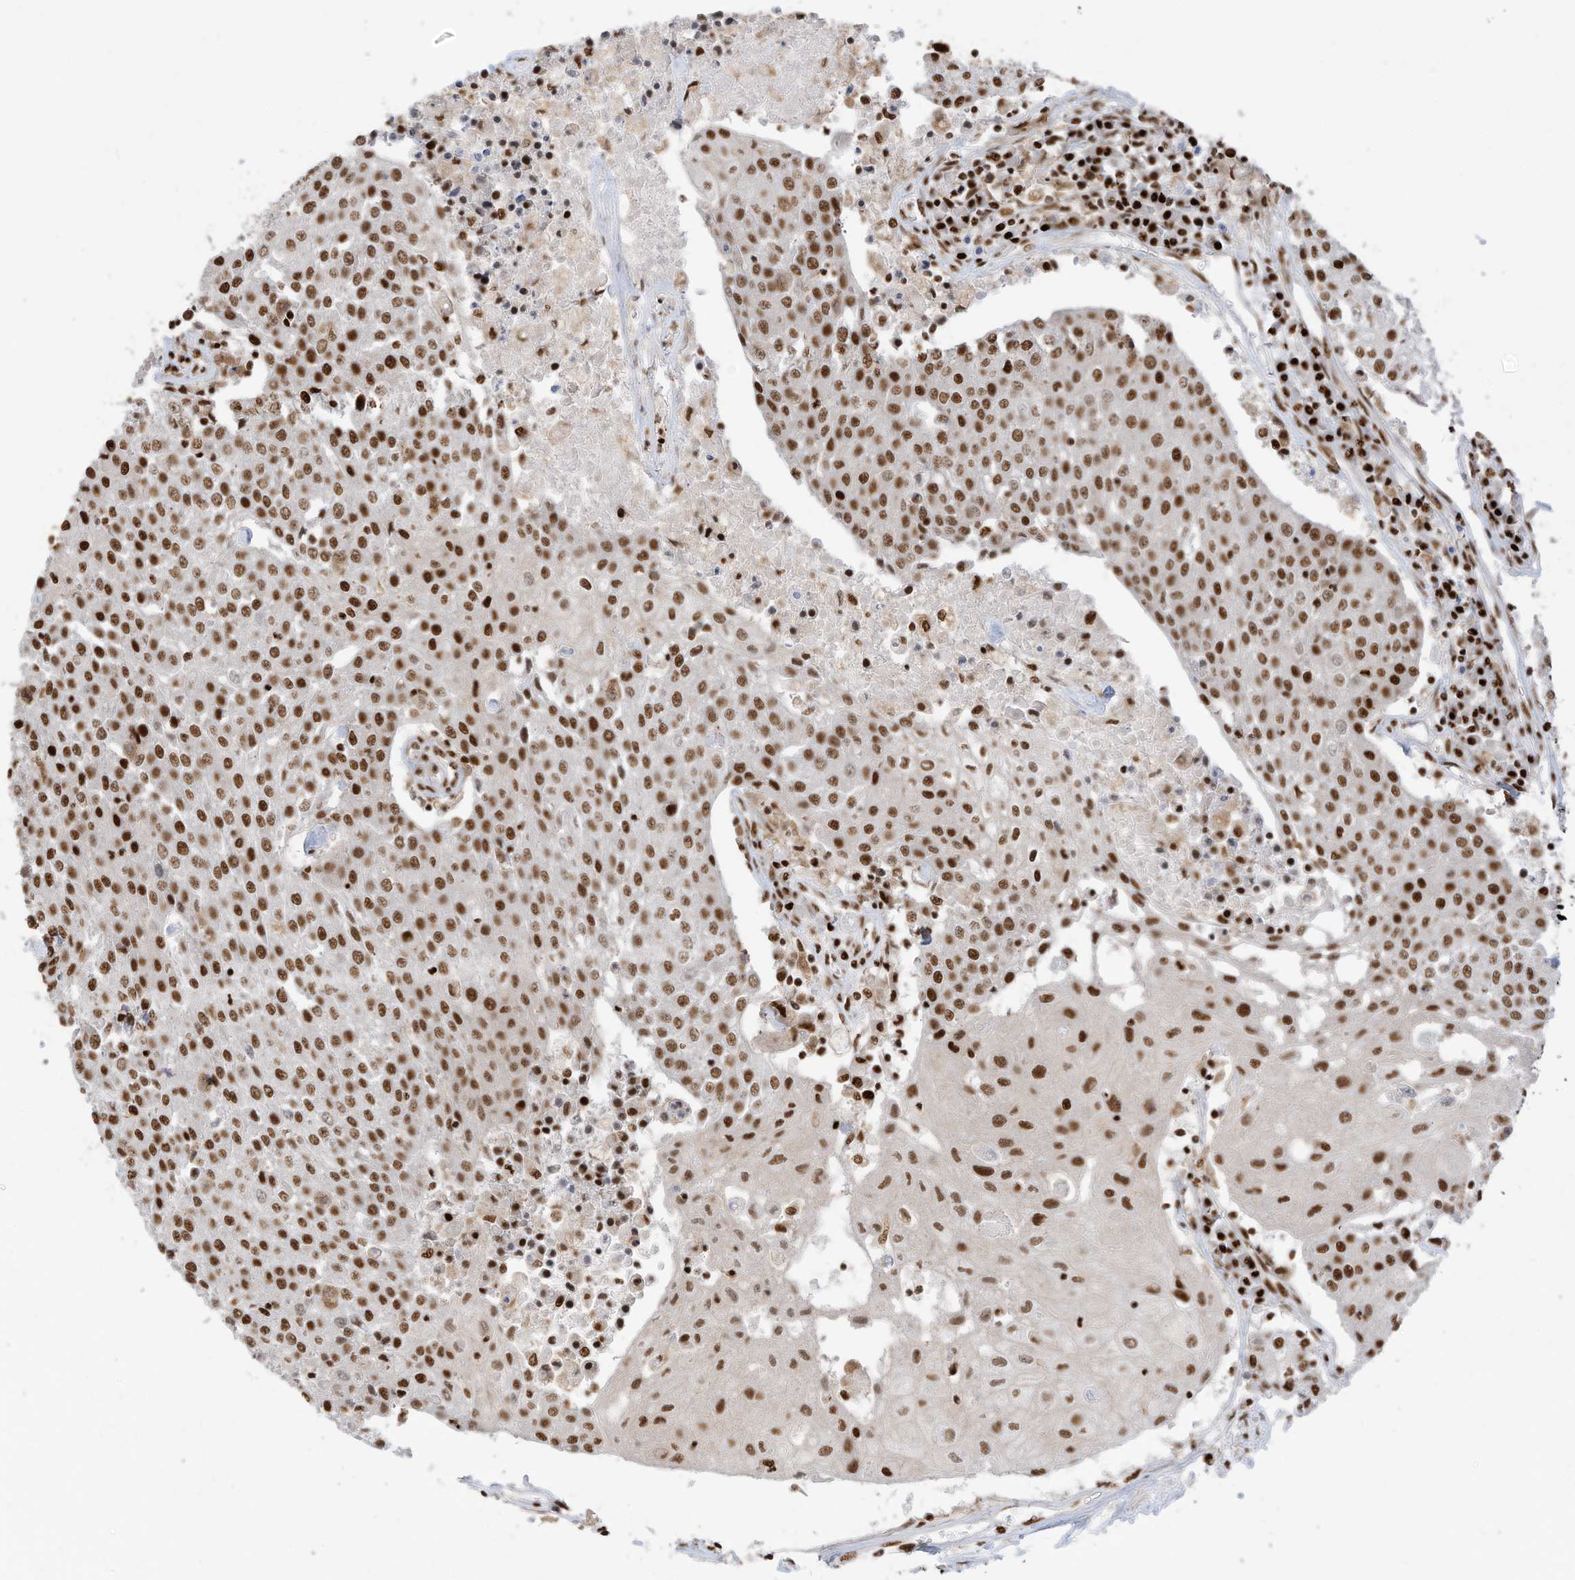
{"staining": {"intensity": "strong", "quantity": ">75%", "location": "nuclear"}, "tissue": "urothelial cancer", "cell_type": "Tumor cells", "image_type": "cancer", "snomed": [{"axis": "morphology", "description": "Urothelial carcinoma, High grade"}, {"axis": "topography", "description": "Urinary bladder"}], "caption": "Brown immunohistochemical staining in human urothelial cancer reveals strong nuclear positivity in about >75% of tumor cells. The staining was performed using DAB (3,3'-diaminobenzidine) to visualize the protein expression in brown, while the nuclei were stained in blue with hematoxylin (Magnification: 20x).", "gene": "SAMD15", "patient": {"sex": "female", "age": 85}}